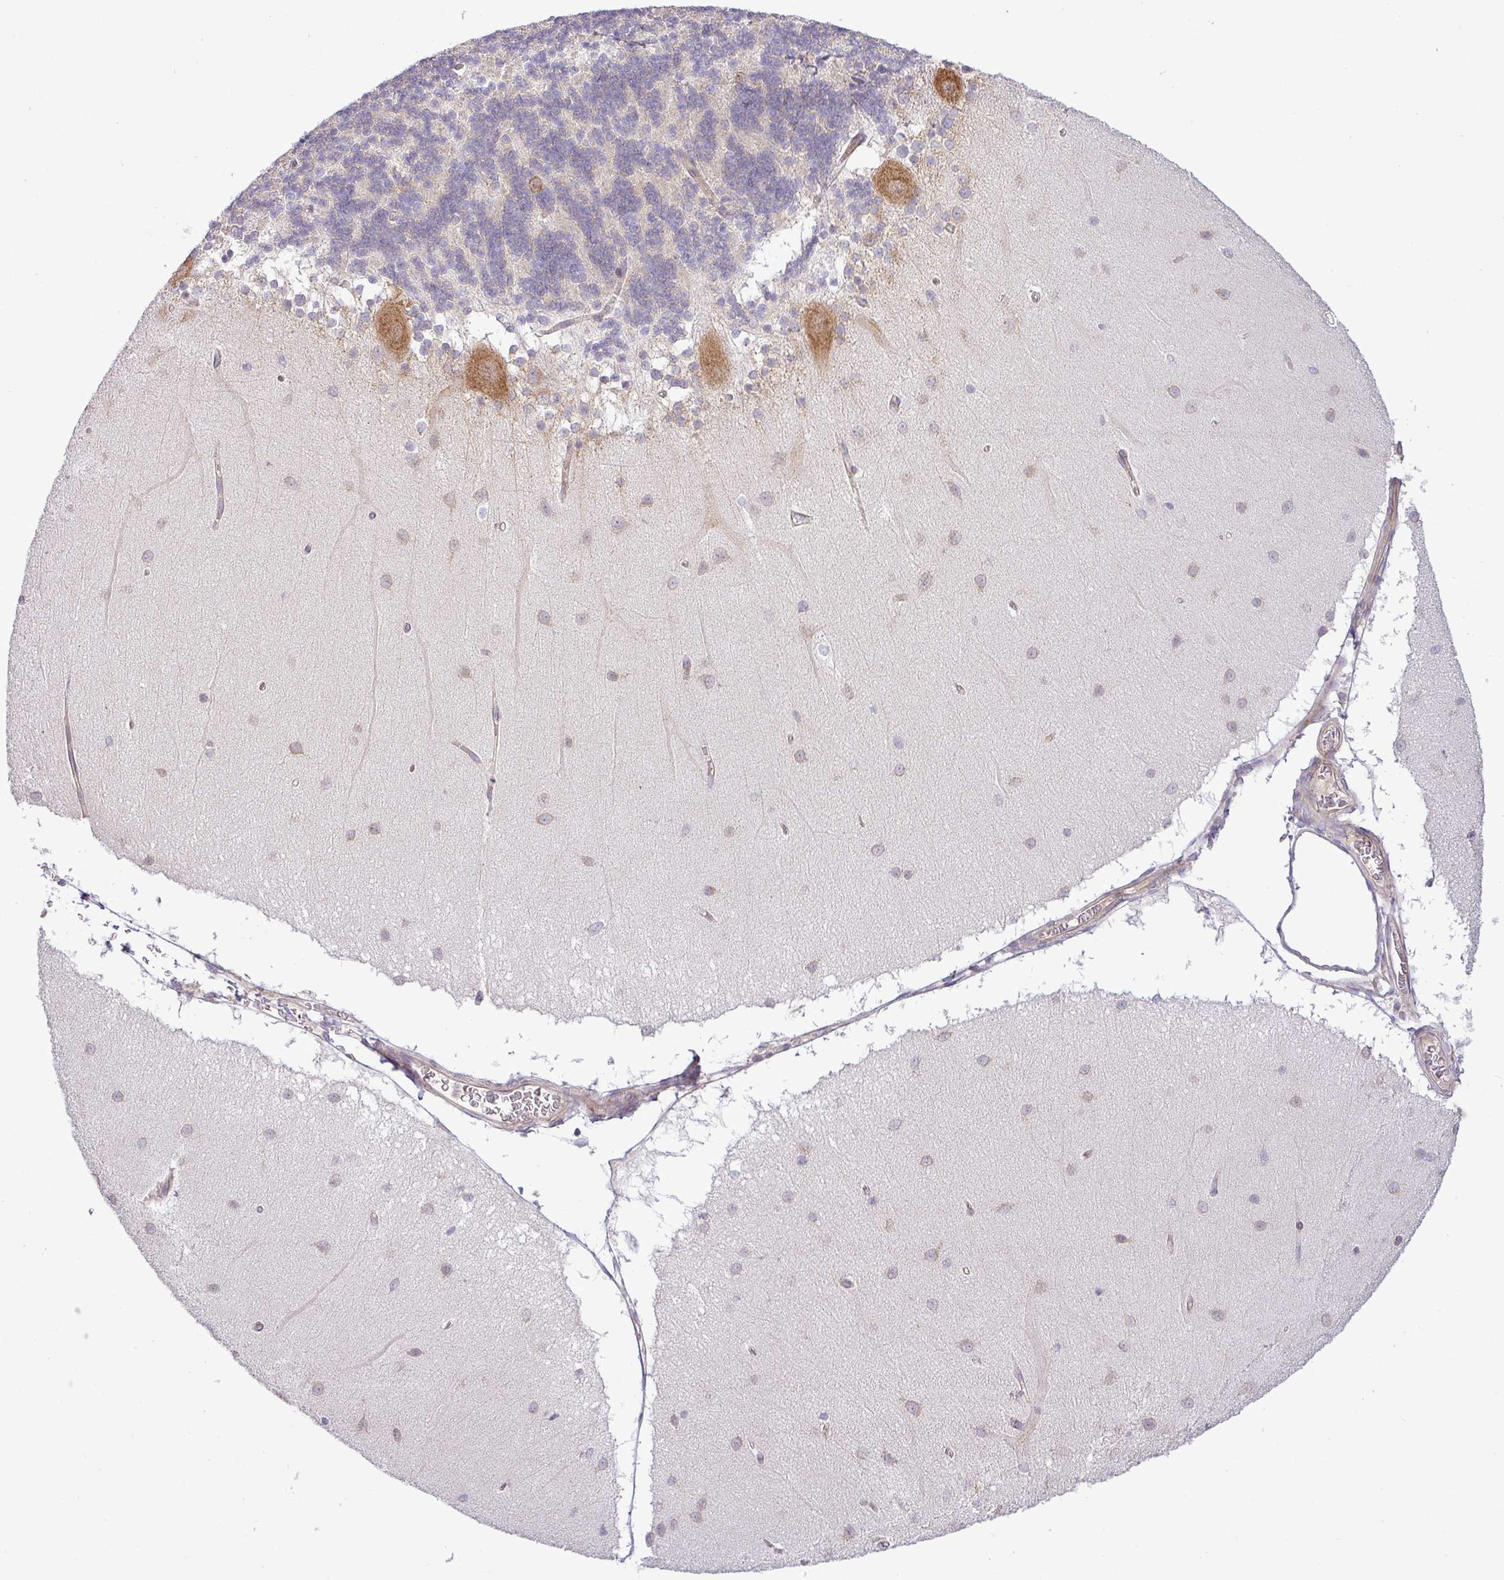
{"staining": {"intensity": "weak", "quantity": "25%-75%", "location": "cytoplasmic/membranous"}, "tissue": "cerebellum", "cell_type": "Cells in granular layer", "image_type": "normal", "snomed": [{"axis": "morphology", "description": "Normal tissue, NOS"}, {"axis": "topography", "description": "Cerebellum"}], "caption": "A low amount of weak cytoplasmic/membranous positivity is appreciated in approximately 25%-75% of cells in granular layer in benign cerebellum.", "gene": "FAM222B", "patient": {"sex": "female", "age": 54}}